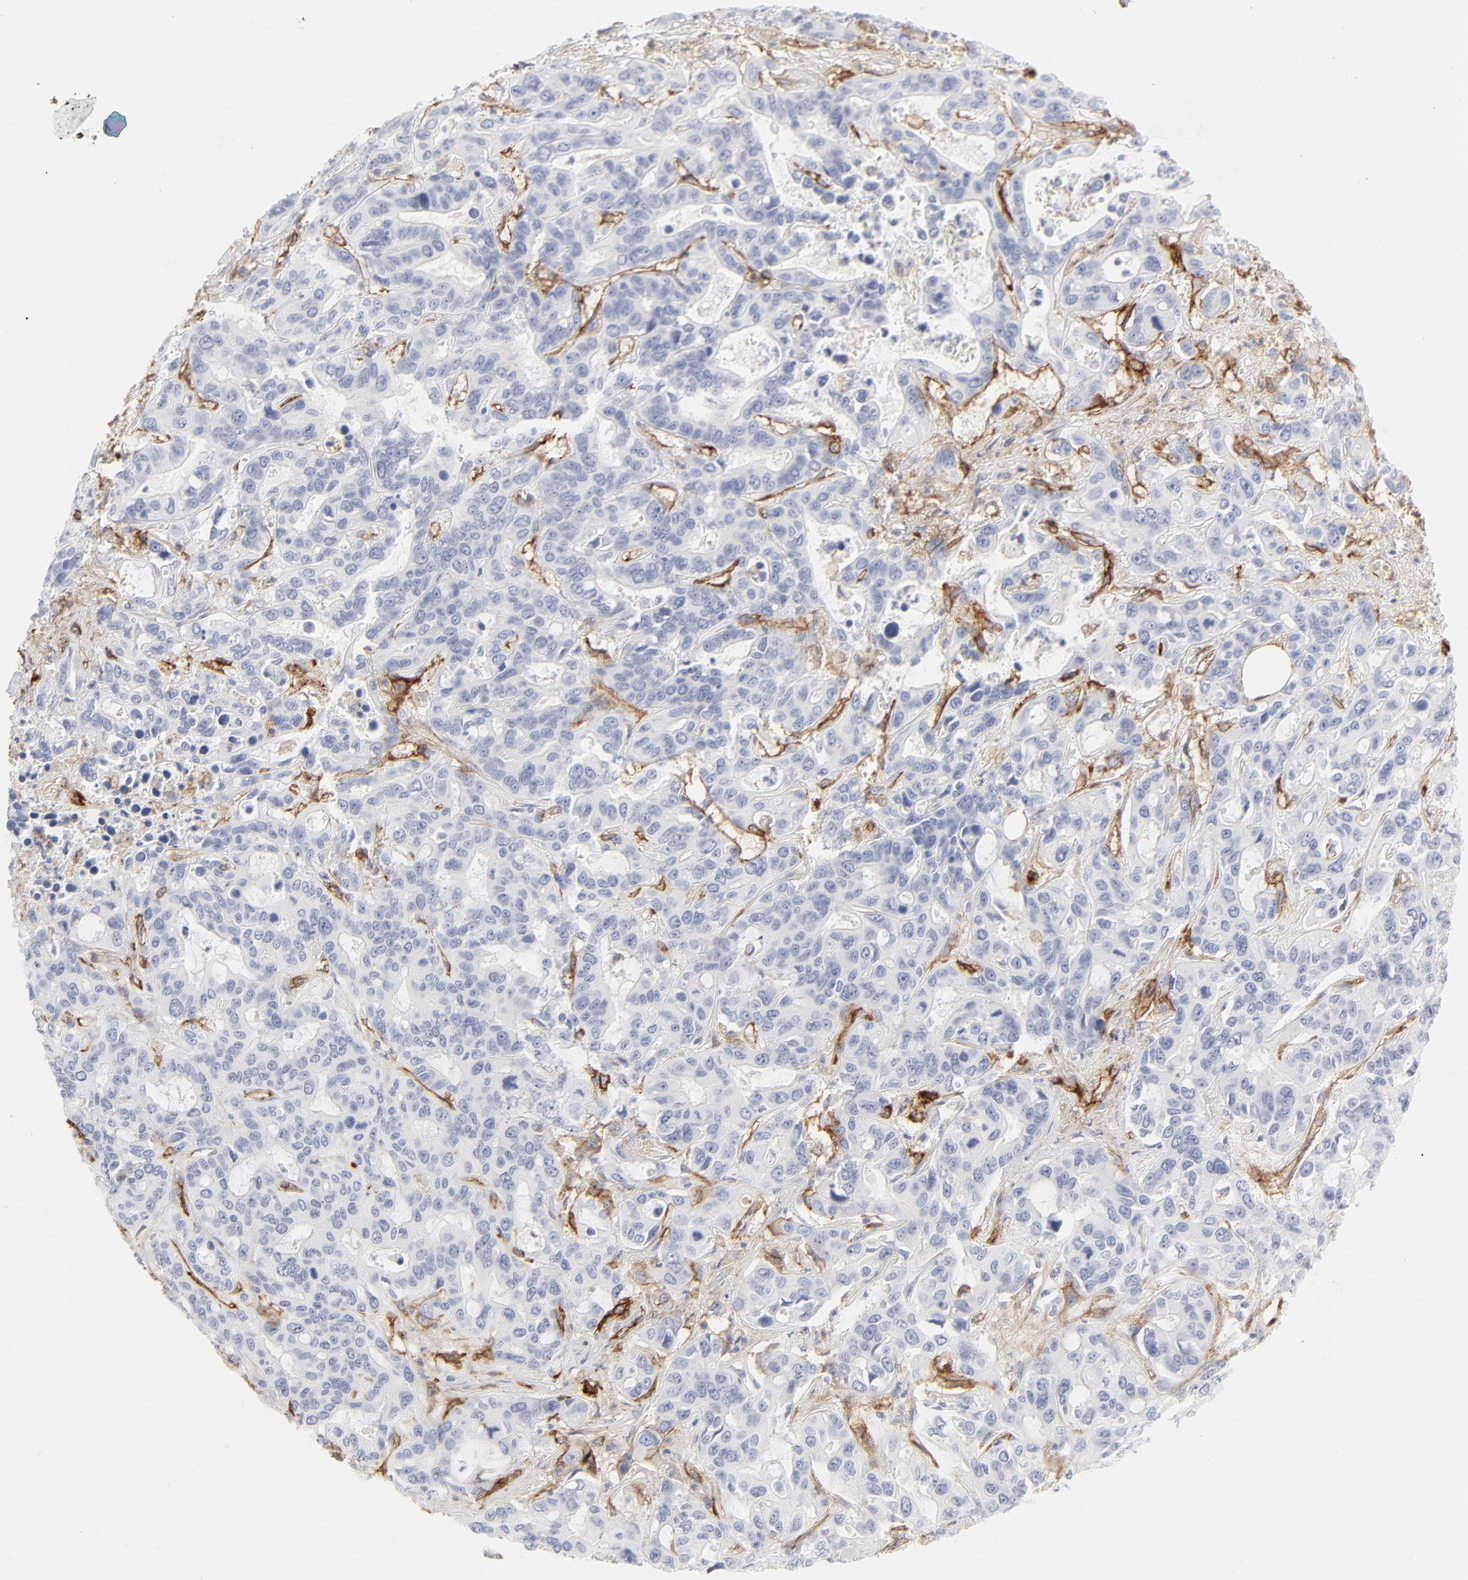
{"staining": {"intensity": "negative", "quantity": "none", "location": "none"}, "tissue": "liver cancer", "cell_type": "Tumor cells", "image_type": "cancer", "snomed": [{"axis": "morphology", "description": "Cholangiocarcinoma"}, {"axis": "topography", "description": "Liver"}], "caption": "This is an IHC image of human liver cholangiocarcinoma. There is no expression in tumor cells.", "gene": "ITGA5", "patient": {"sex": "female", "age": 65}}